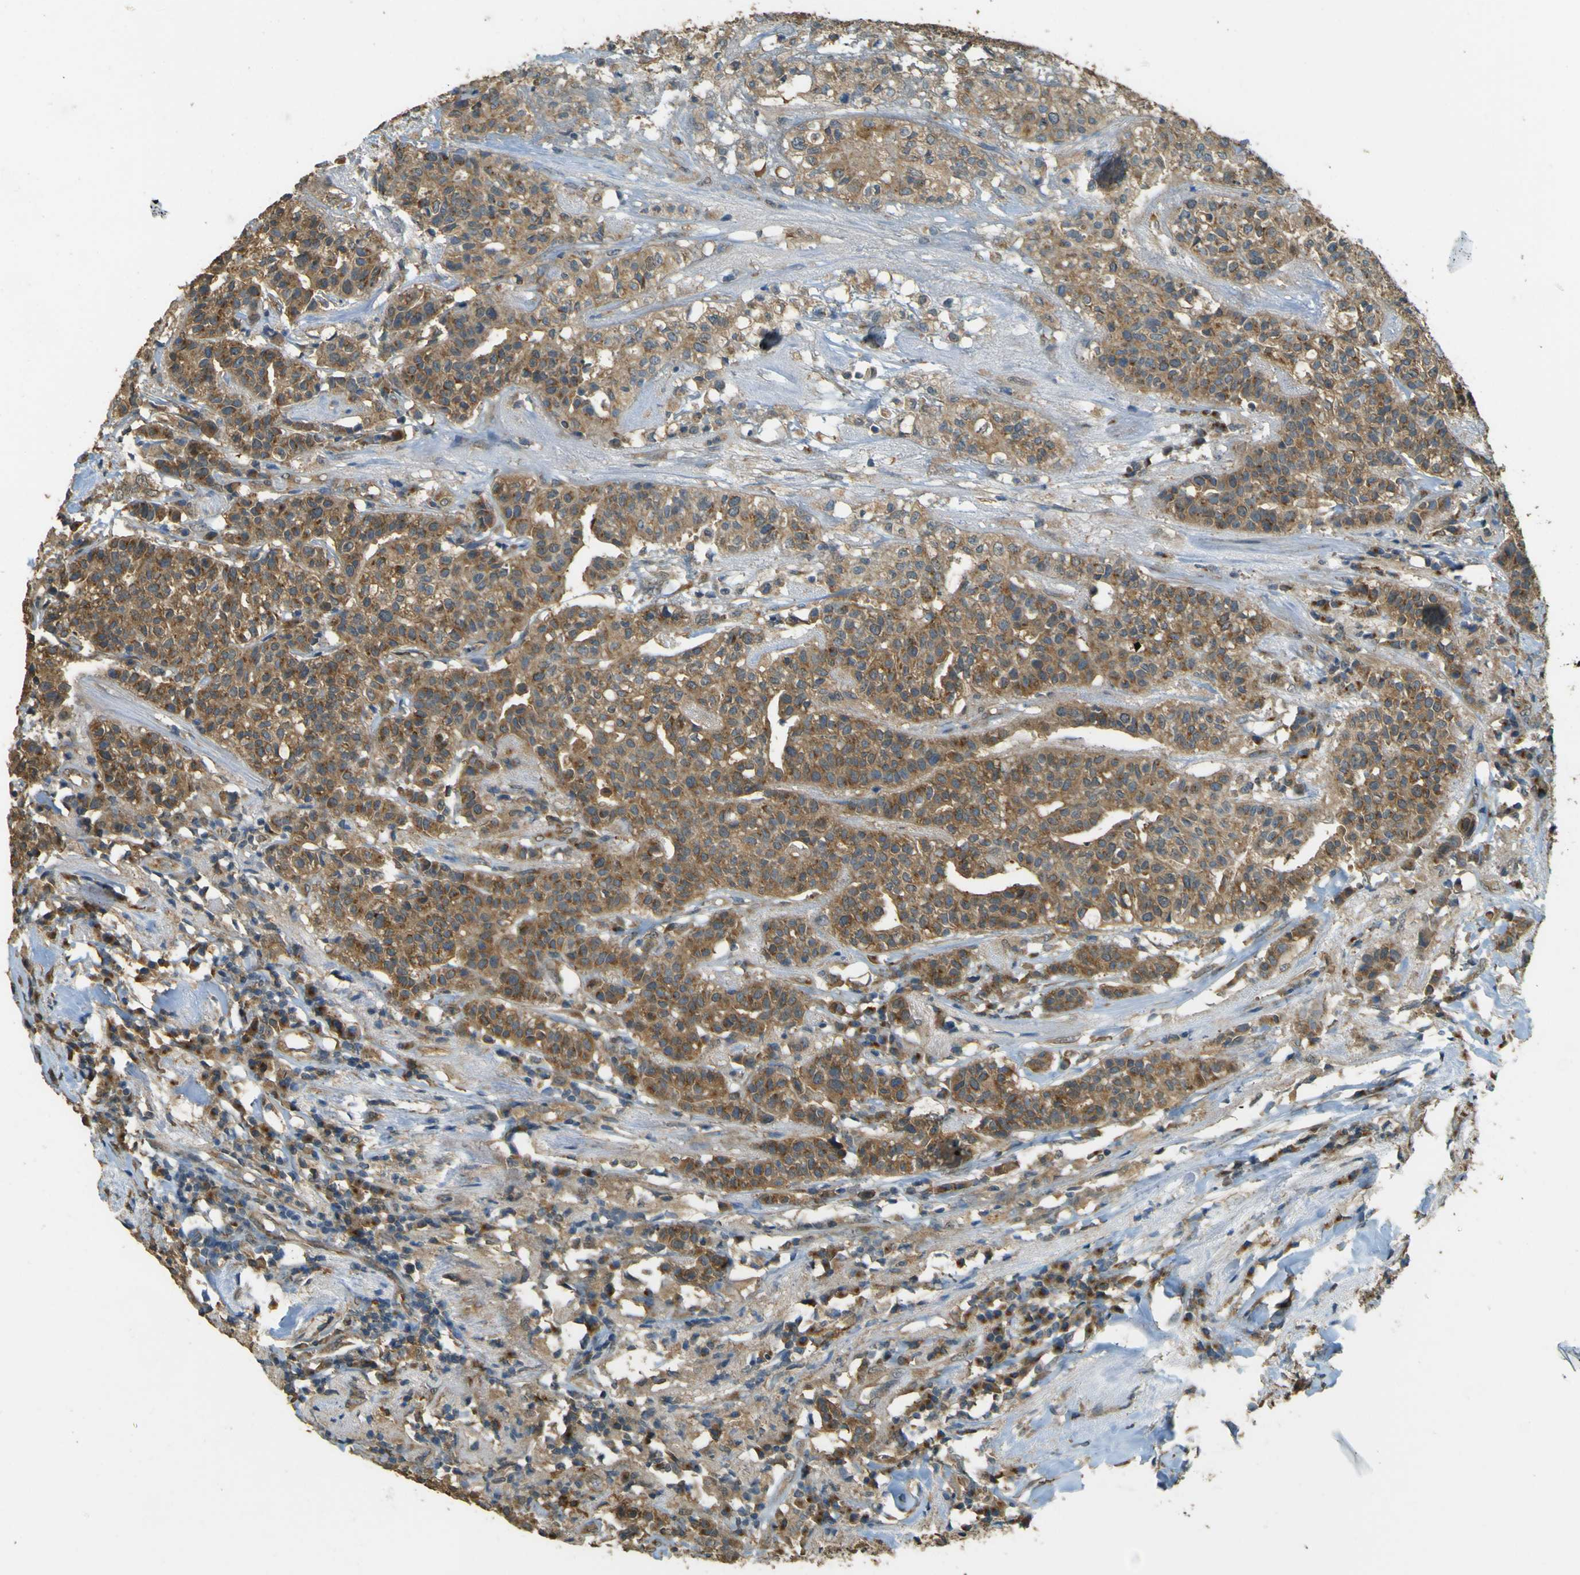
{"staining": {"intensity": "moderate", "quantity": ">75%", "location": "cytoplasmic/membranous"}, "tissue": "head and neck cancer", "cell_type": "Tumor cells", "image_type": "cancer", "snomed": [{"axis": "morphology", "description": "Adenocarcinoma, NOS"}, {"axis": "topography", "description": "Salivary gland"}, {"axis": "topography", "description": "Head-Neck"}], "caption": "Head and neck cancer stained with a brown dye exhibits moderate cytoplasmic/membranous positive expression in approximately >75% of tumor cells.", "gene": "GOLGA1", "patient": {"sex": "female", "age": 65}}